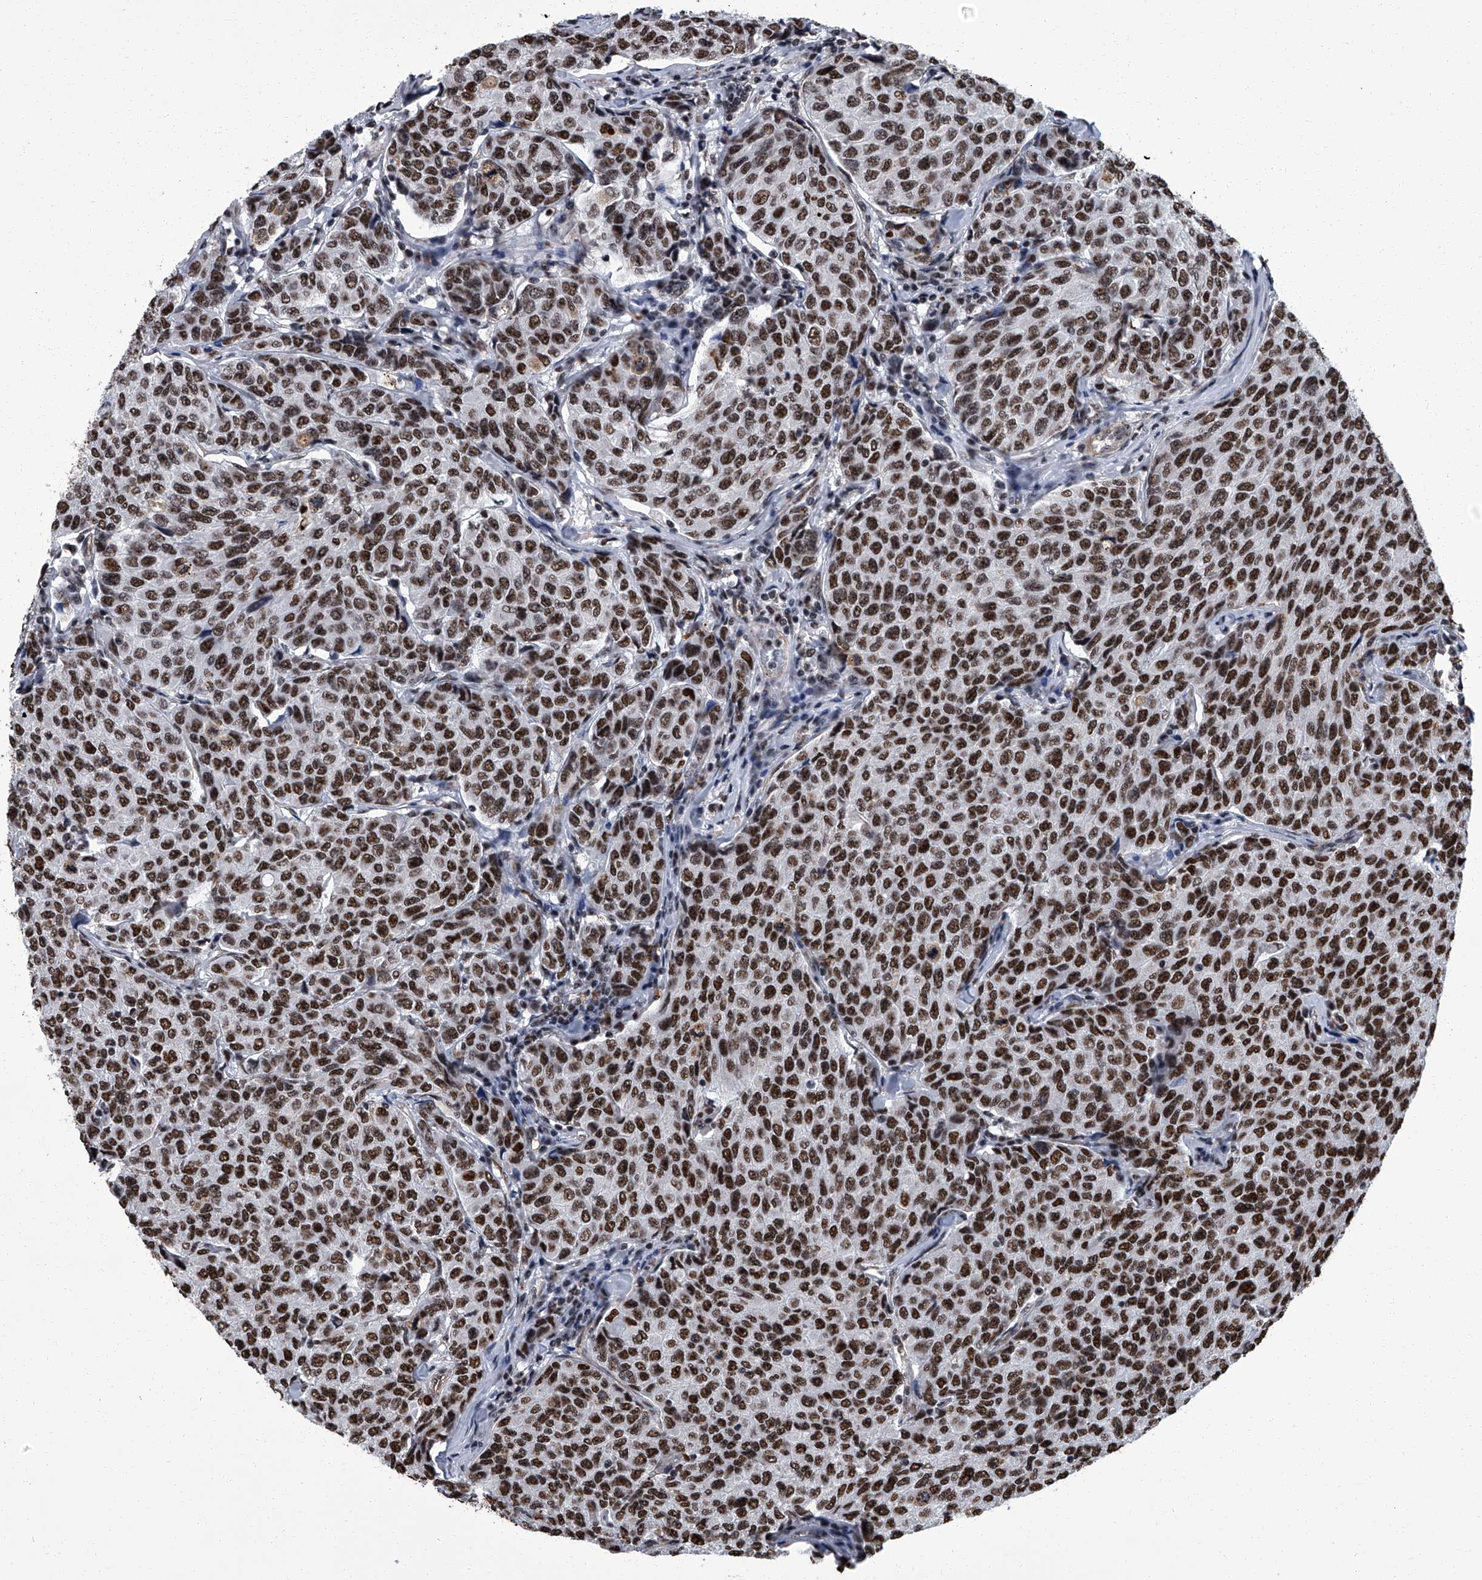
{"staining": {"intensity": "strong", "quantity": ">75%", "location": "nuclear"}, "tissue": "breast cancer", "cell_type": "Tumor cells", "image_type": "cancer", "snomed": [{"axis": "morphology", "description": "Duct carcinoma"}, {"axis": "topography", "description": "Breast"}], "caption": "Invasive ductal carcinoma (breast) stained with a brown dye exhibits strong nuclear positive expression in about >75% of tumor cells.", "gene": "ZNF518B", "patient": {"sex": "female", "age": 55}}